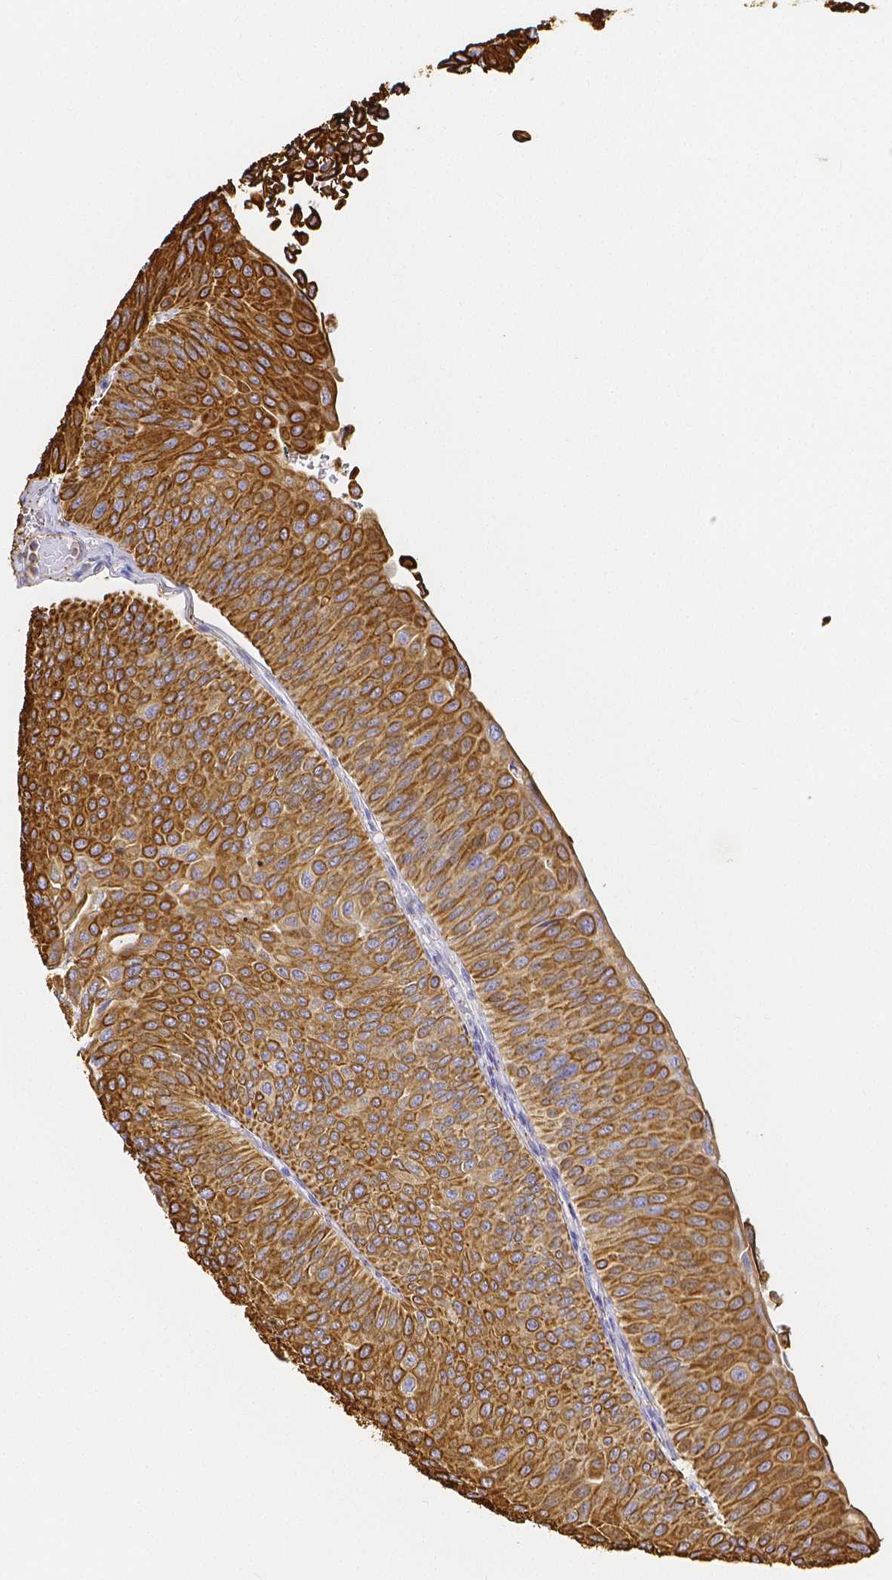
{"staining": {"intensity": "strong", "quantity": ">75%", "location": "cytoplasmic/membranous"}, "tissue": "urothelial cancer", "cell_type": "Tumor cells", "image_type": "cancer", "snomed": [{"axis": "morphology", "description": "Urothelial carcinoma, NOS"}, {"axis": "topography", "description": "Urinary bladder"}], "caption": "Tumor cells exhibit high levels of strong cytoplasmic/membranous staining in approximately >75% of cells in transitional cell carcinoma. Nuclei are stained in blue.", "gene": "SMURF1", "patient": {"sex": "male", "age": 59}}